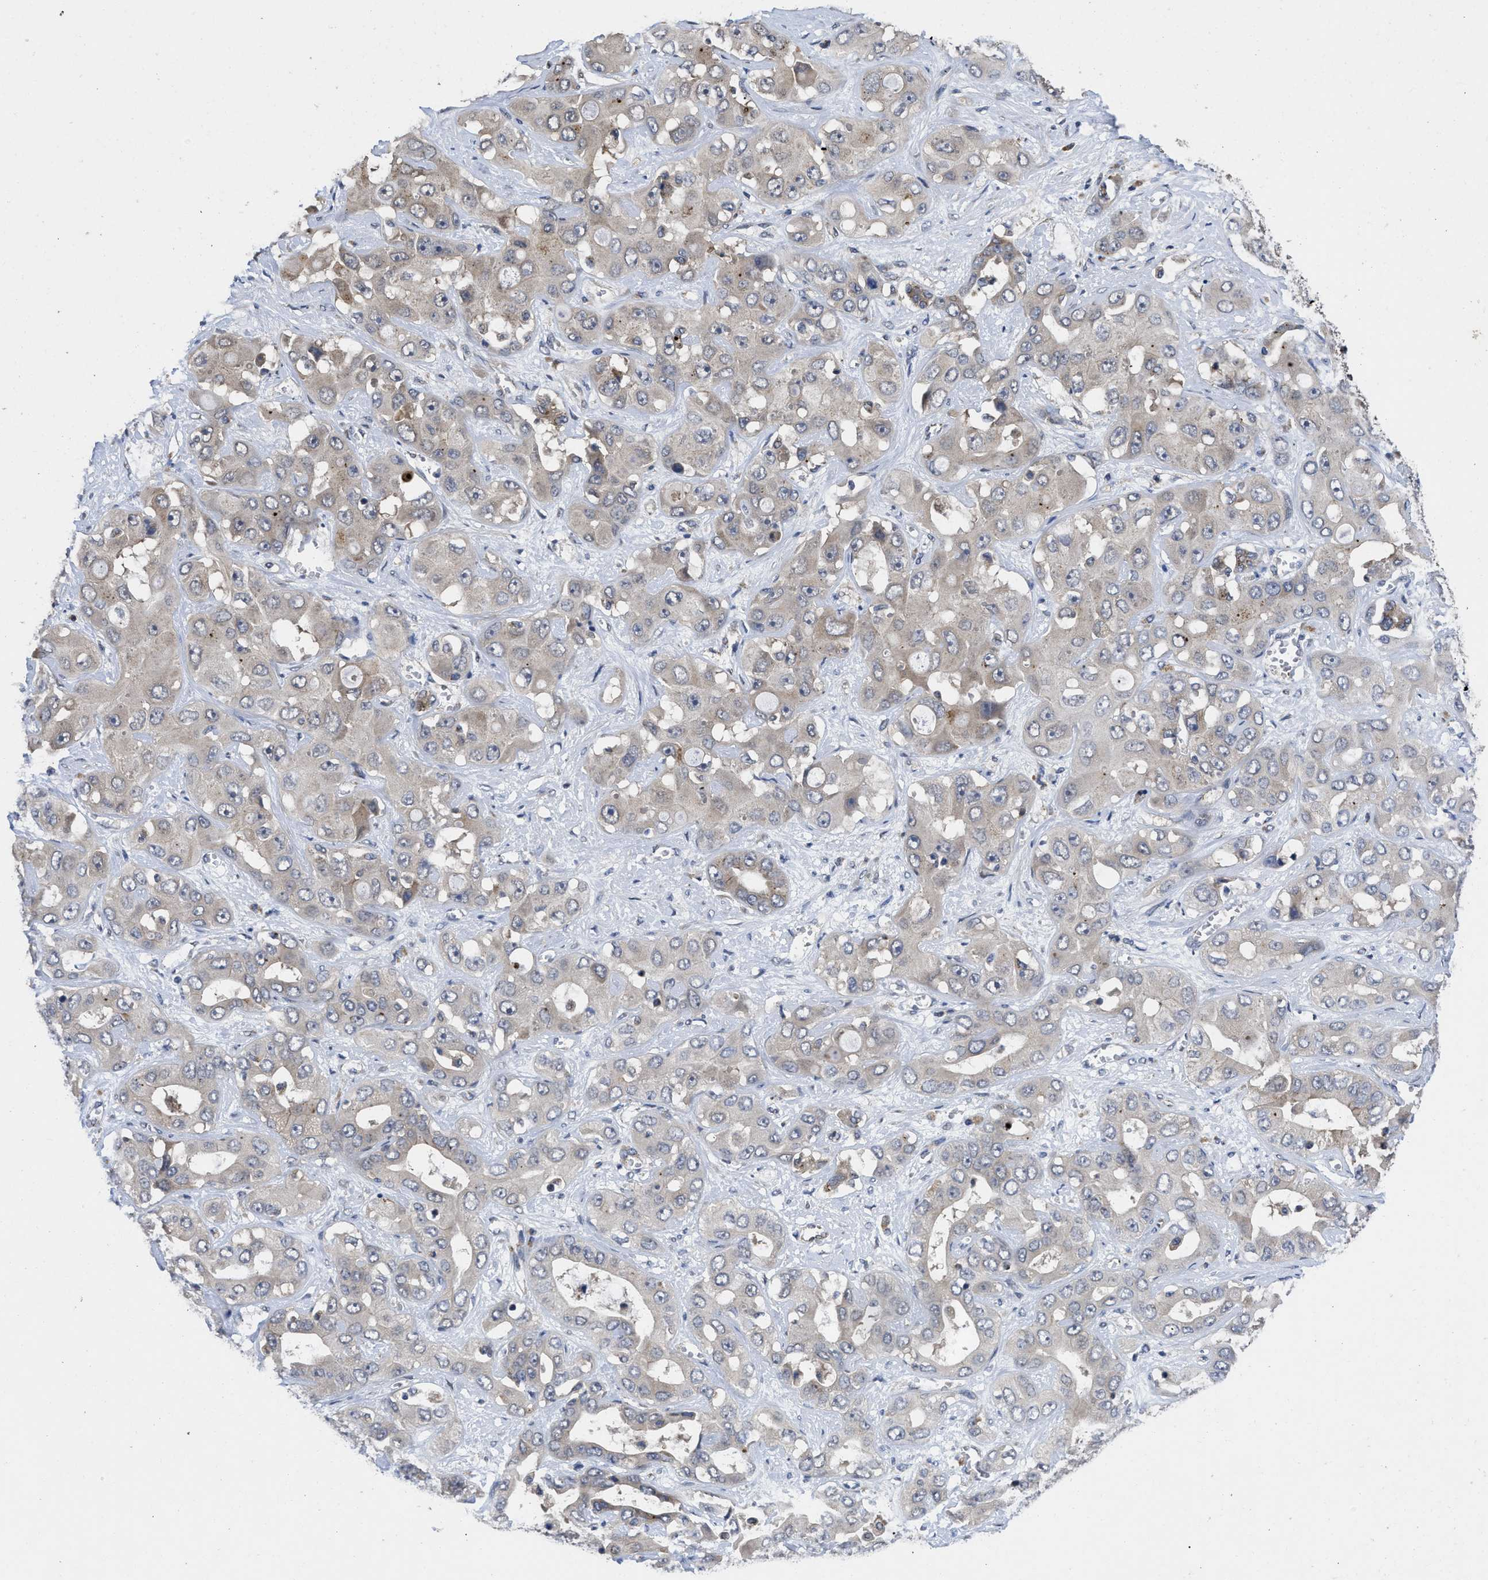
{"staining": {"intensity": "negative", "quantity": "none", "location": "none"}, "tissue": "liver cancer", "cell_type": "Tumor cells", "image_type": "cancer", "snomed": [{"axis": "morphology", "description": "Cholangiocarcinoma"}, {"axis": "topography", "description": "Liver"}], "caption": "The photomicrograph displays no staining of tumor cells in cholangiocarcinoma (liver). (Brightfield microscopy of DAB (3,3'-diaminobenzidine) immunohistochemistry (IHC) at high magnification).", "gene": "PKD2", "patient": {"sex": "female", "age": 52}}